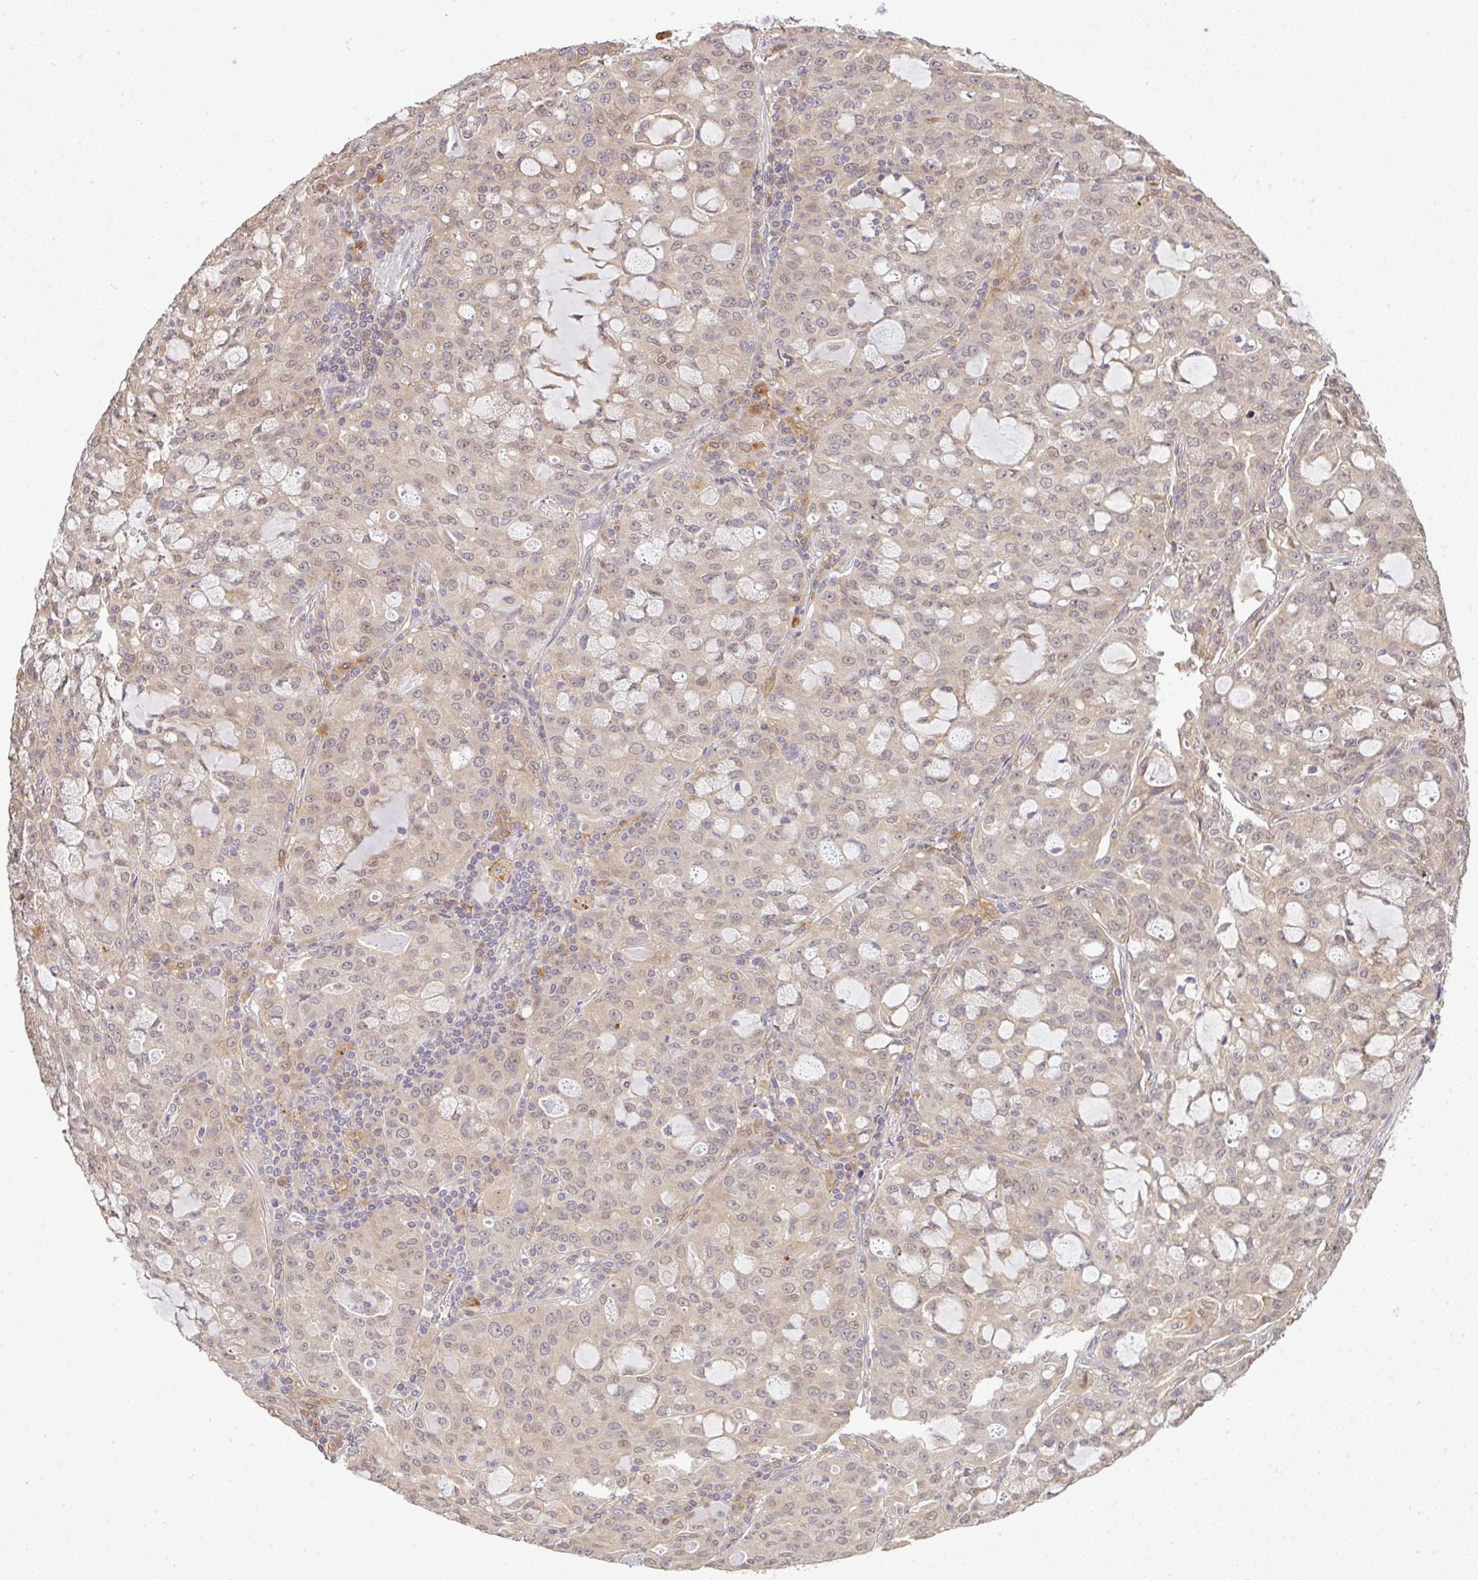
{"staining": {"intensity": "weak", "quantity": "<25%", "location": "cytoplasmic/membranous"}, "tissue": "lung cancer", "cell_type": "Tumor cells", "image_type": "cancer", "snomed": [{"axis": "morphology", "description": "Adenocarcinoma, NOS"}, {"axis": "topography", "description": "Lung"}], "caption": "High magnification brightfield microscopy of adenocarcinoma (lung) stained with DAB (brown) and counterstained with hematoxylin (blue): tumor cells show no significant expression.", "gene": "FAM153A", "patient": {"sex": "female", "age": 44}}